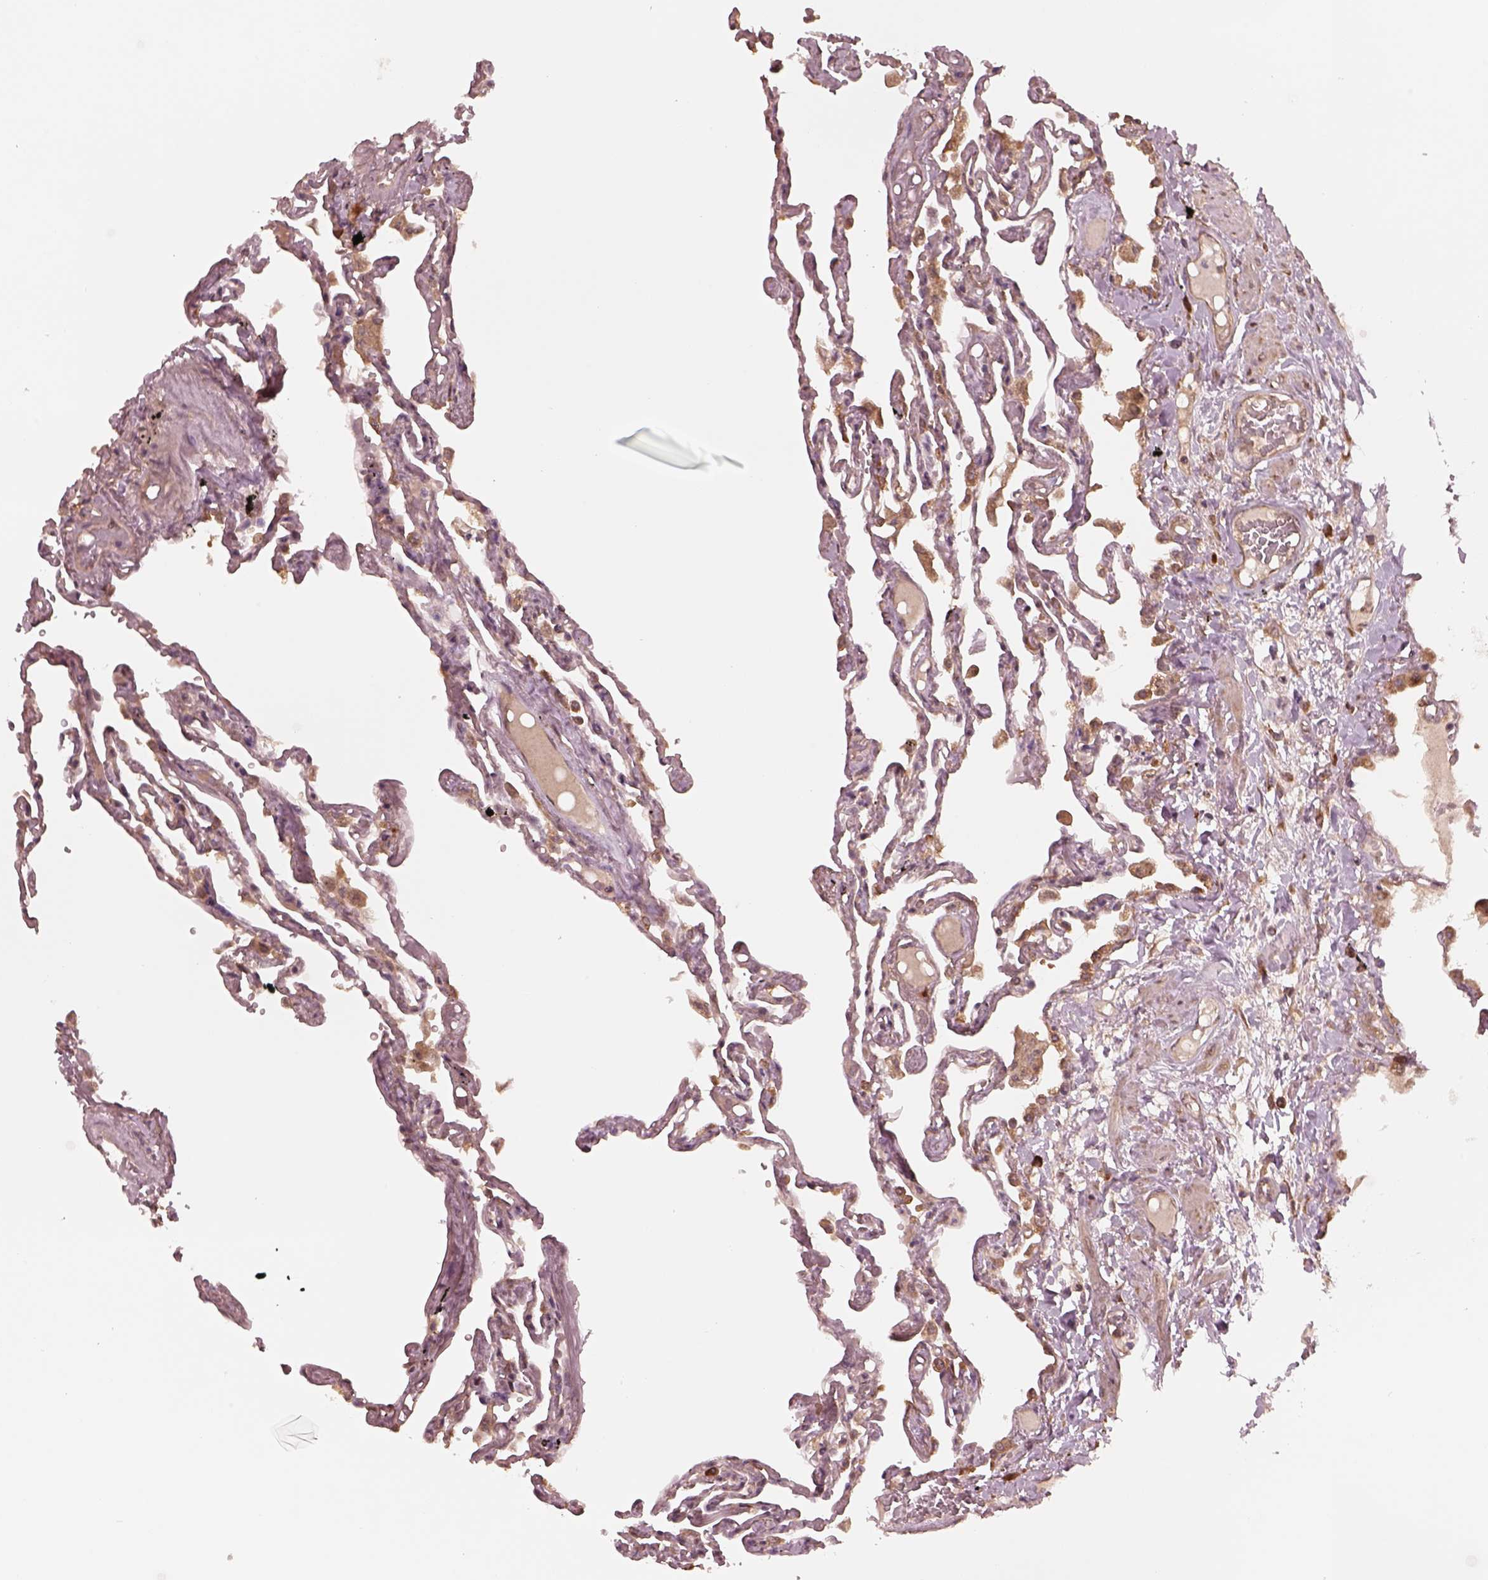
{"staining": {"intensity": "moderate", "quantity": "25%-75%", "location": "cytoplasmic/membranous"}, "tissue": "lung", "cell_type": "Alveolar cells", "image_type": "normal", "snomed": [{"axis": "morphology", "description": "Normal tissue, NOS"}, {"axis": "morphology", "description": "Adenocarcinoma, NOS"}, {"axis": "topography", "description": "Cartilage tissue"}, {"axis": "topography", "description": "Lung"}], "caption": "Unremarkable lung was stained to show a protein in brown. There is medium levels of moderate cytoplasmic/membranous expression in about 25%-75% of alveolar cells.", "gene": "RPS5", "patient": {"sex": "female", "age": 67}}